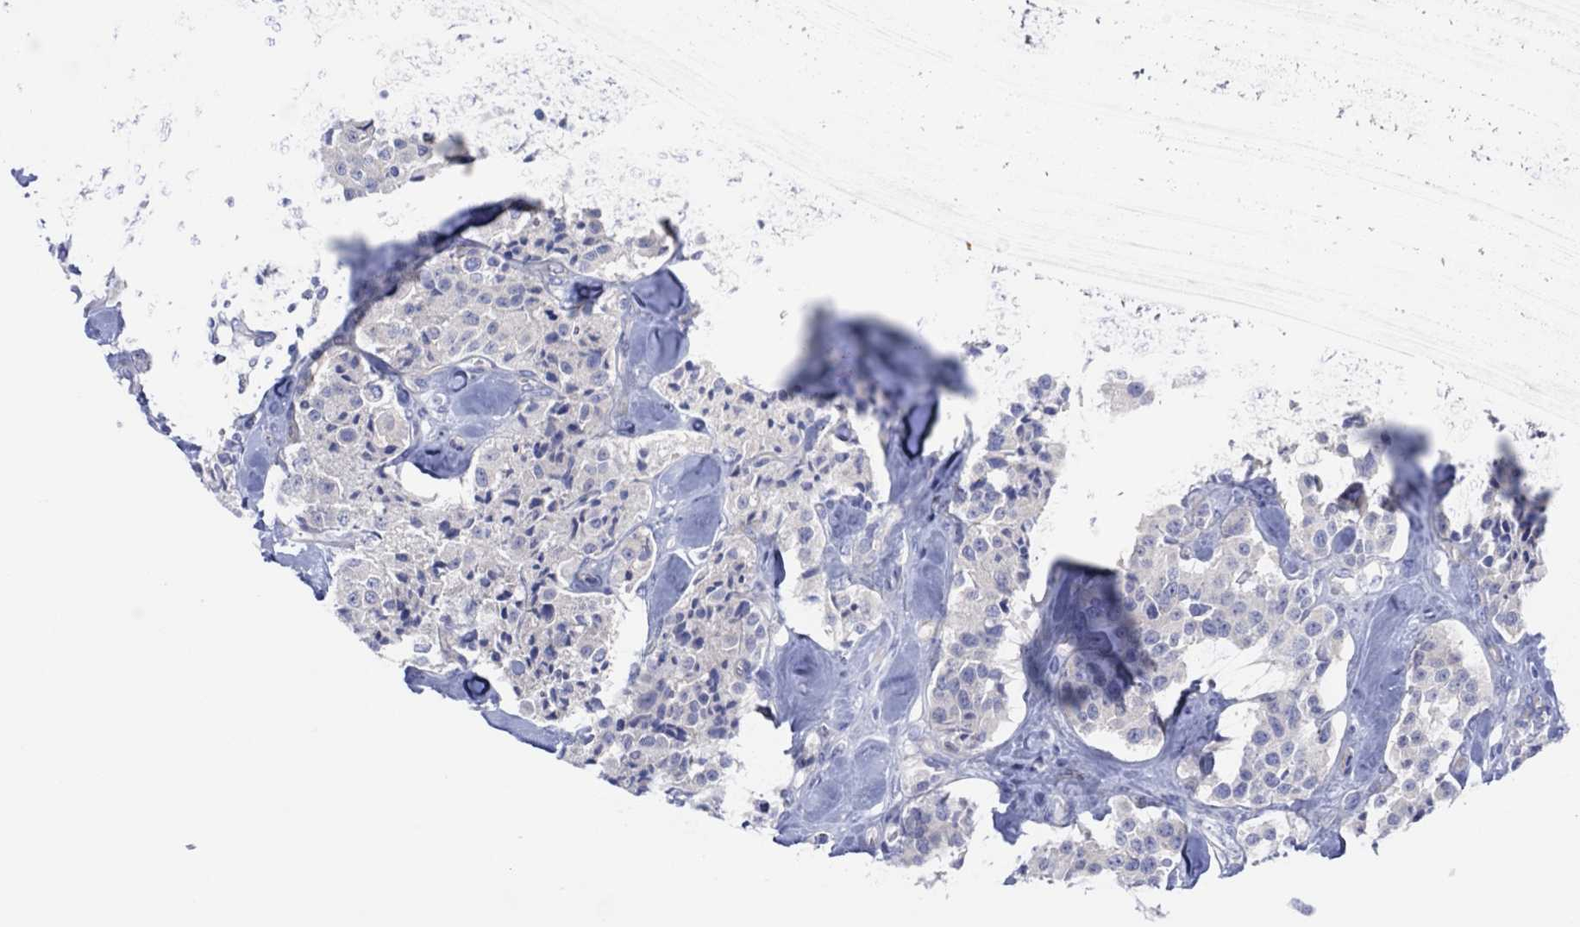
{"staining": {"intensity": "negative", "quantity": "none", "location": "none"}, "tissue": "carcinoid", "cell_type": "Tumor cells", "image_type": "cancer", "snomed": [{"axis": "morphology", "description": "Carcinoid, malignant, NOS"}, {"axis": "topography", "description": "Pancreas"}], "caption": "Histopathology image shows no protein expression in tumor cells of carcinoid tissue. (DAB (3,3'-diaminobenzidine) immunohistochemistry (IHC), high magnification).", "gene": "TLDC2", "patient": {"sex": "male", "age": 41}}